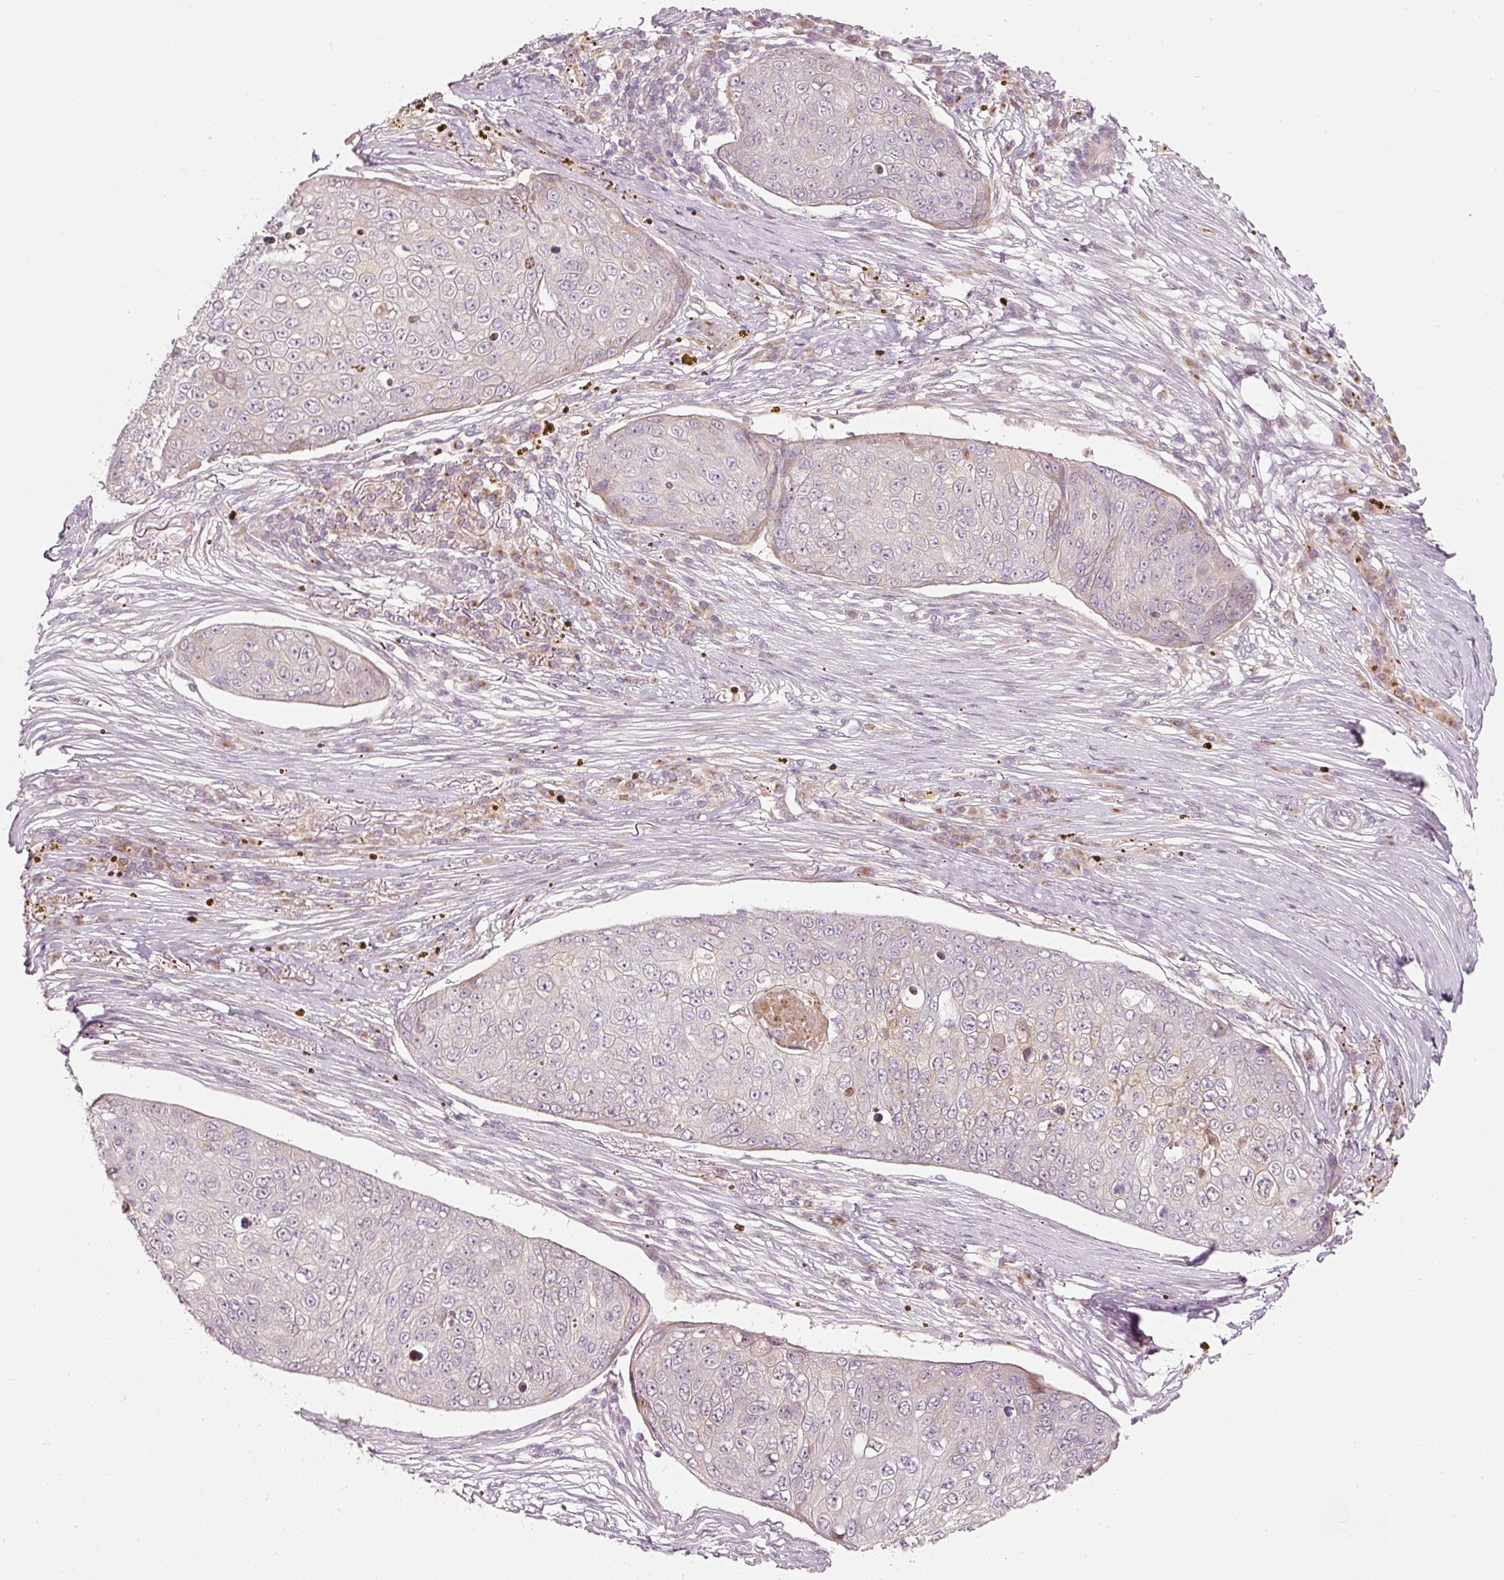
{"staining": {"intensity": "negative", "quantity": "none", "location": "none"}, "tissue": "skin cancer", "cell_type": "Tumor cells", "image_type": "cancer", "snomed": [{"axis": "morphology", "description": "Squamous cell carcinoma, NOS"}, {"axis": "topography", "description": "Skin"}], "caption": "Immunohistochemistry micrograph of neoplastic tissue: human skin cancer (squamous cell carcinoma) stained with DAB displays no significant protein positivity in tumor cells.", "gene": "SLC20A1", "patient": {"sex": "male", "age": 71}}